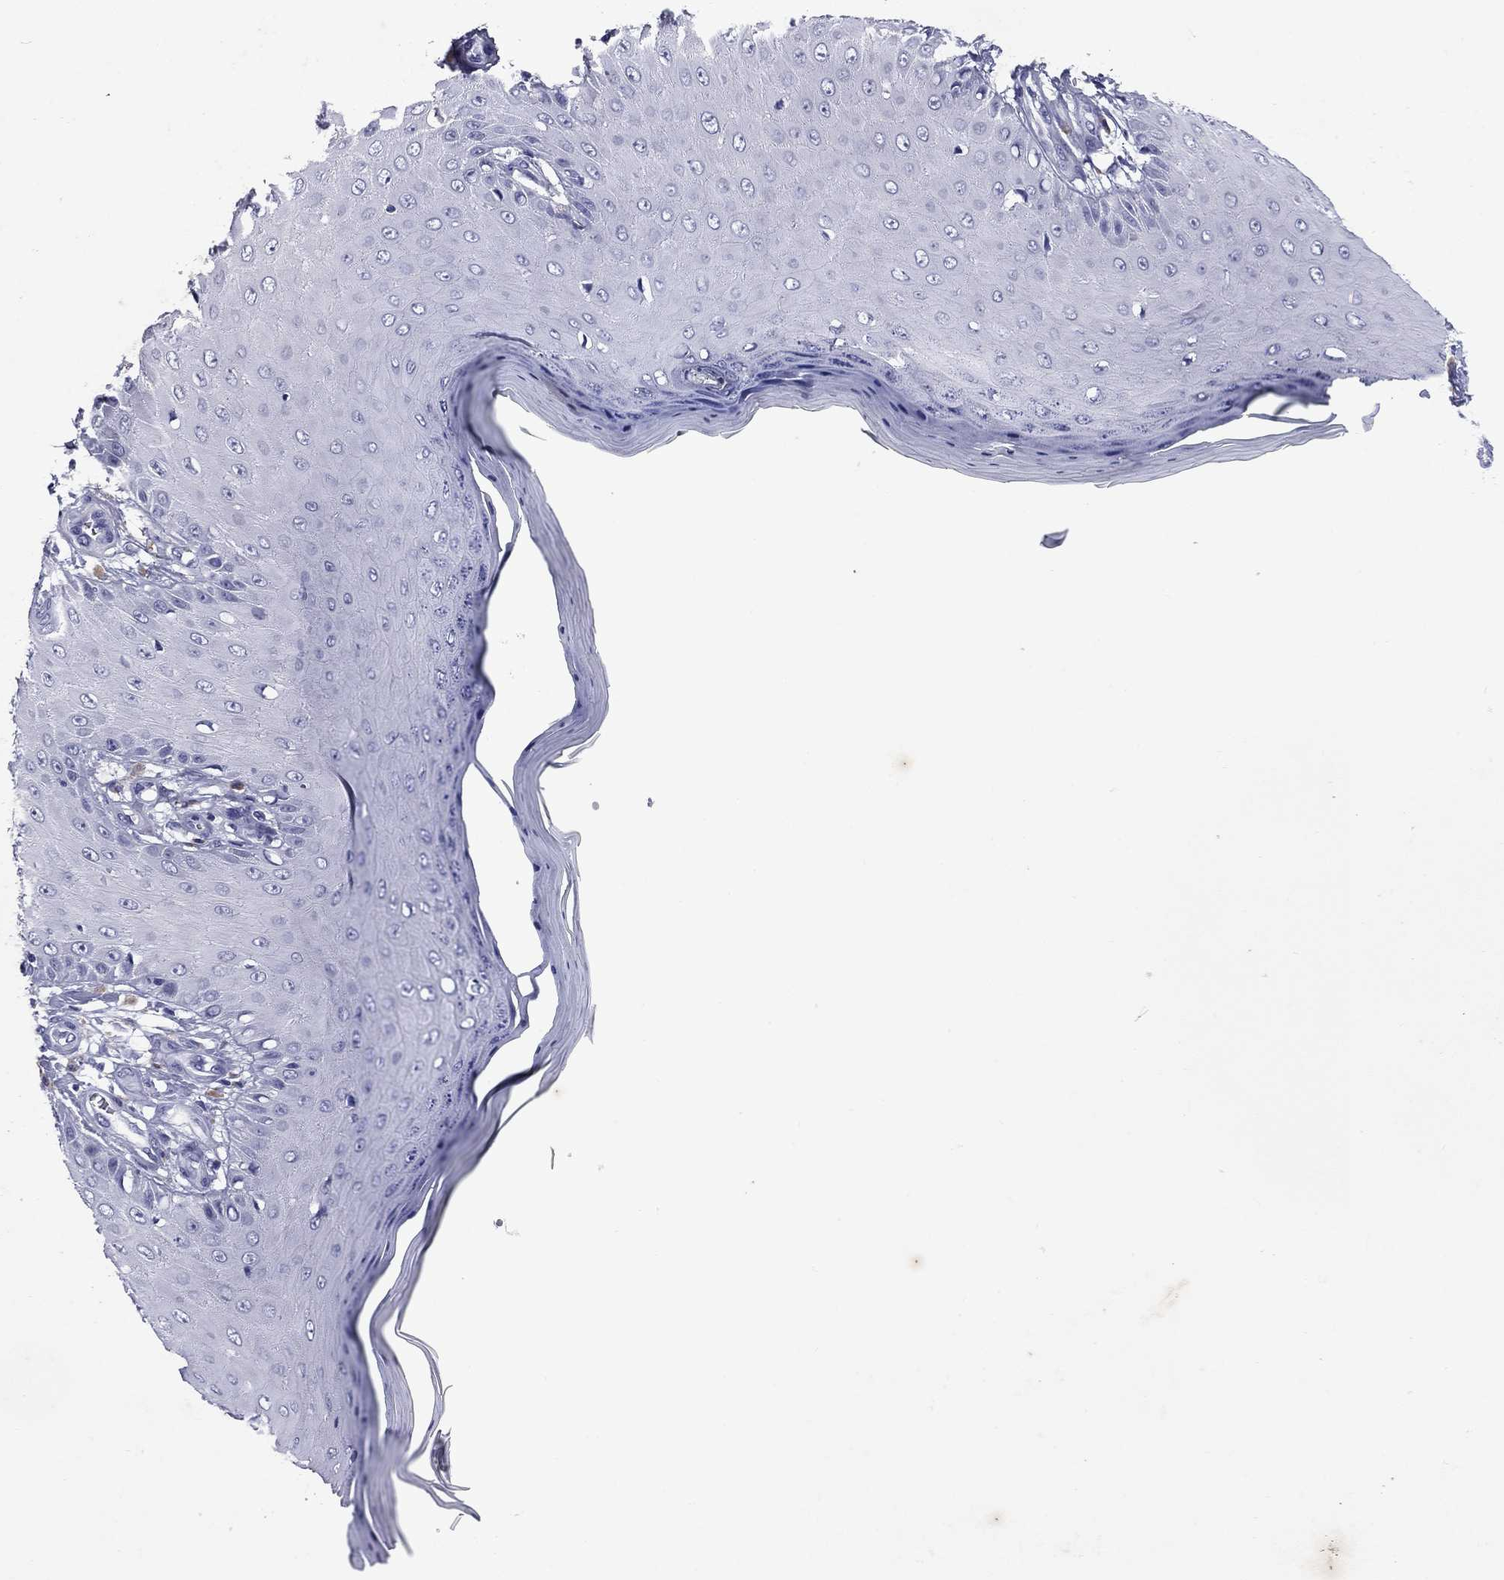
{"staining": {"intensity": "negative", "quantity": "none", "location": "none"}, "tissue": "skin cancer", "cell_type": "Tumor cells", "image_type": "cancer", "snomed": [{"axis": "morphology", "description": "Inflammation, NOS"}, {"axis": "morphology", "description": "Squamous cell carcinoma, NOS"}, {"axis": "topography", "description": "Skin"}], "caption": "High power microscopy photomicrograph of an immunohistochemistry (IHC) image of skin cancer (squamous cell carcinoma), revealing no significant expression in tumor cells.", "gene": "MADCAM1", "patient": {"sex": "male", "age": 70}}